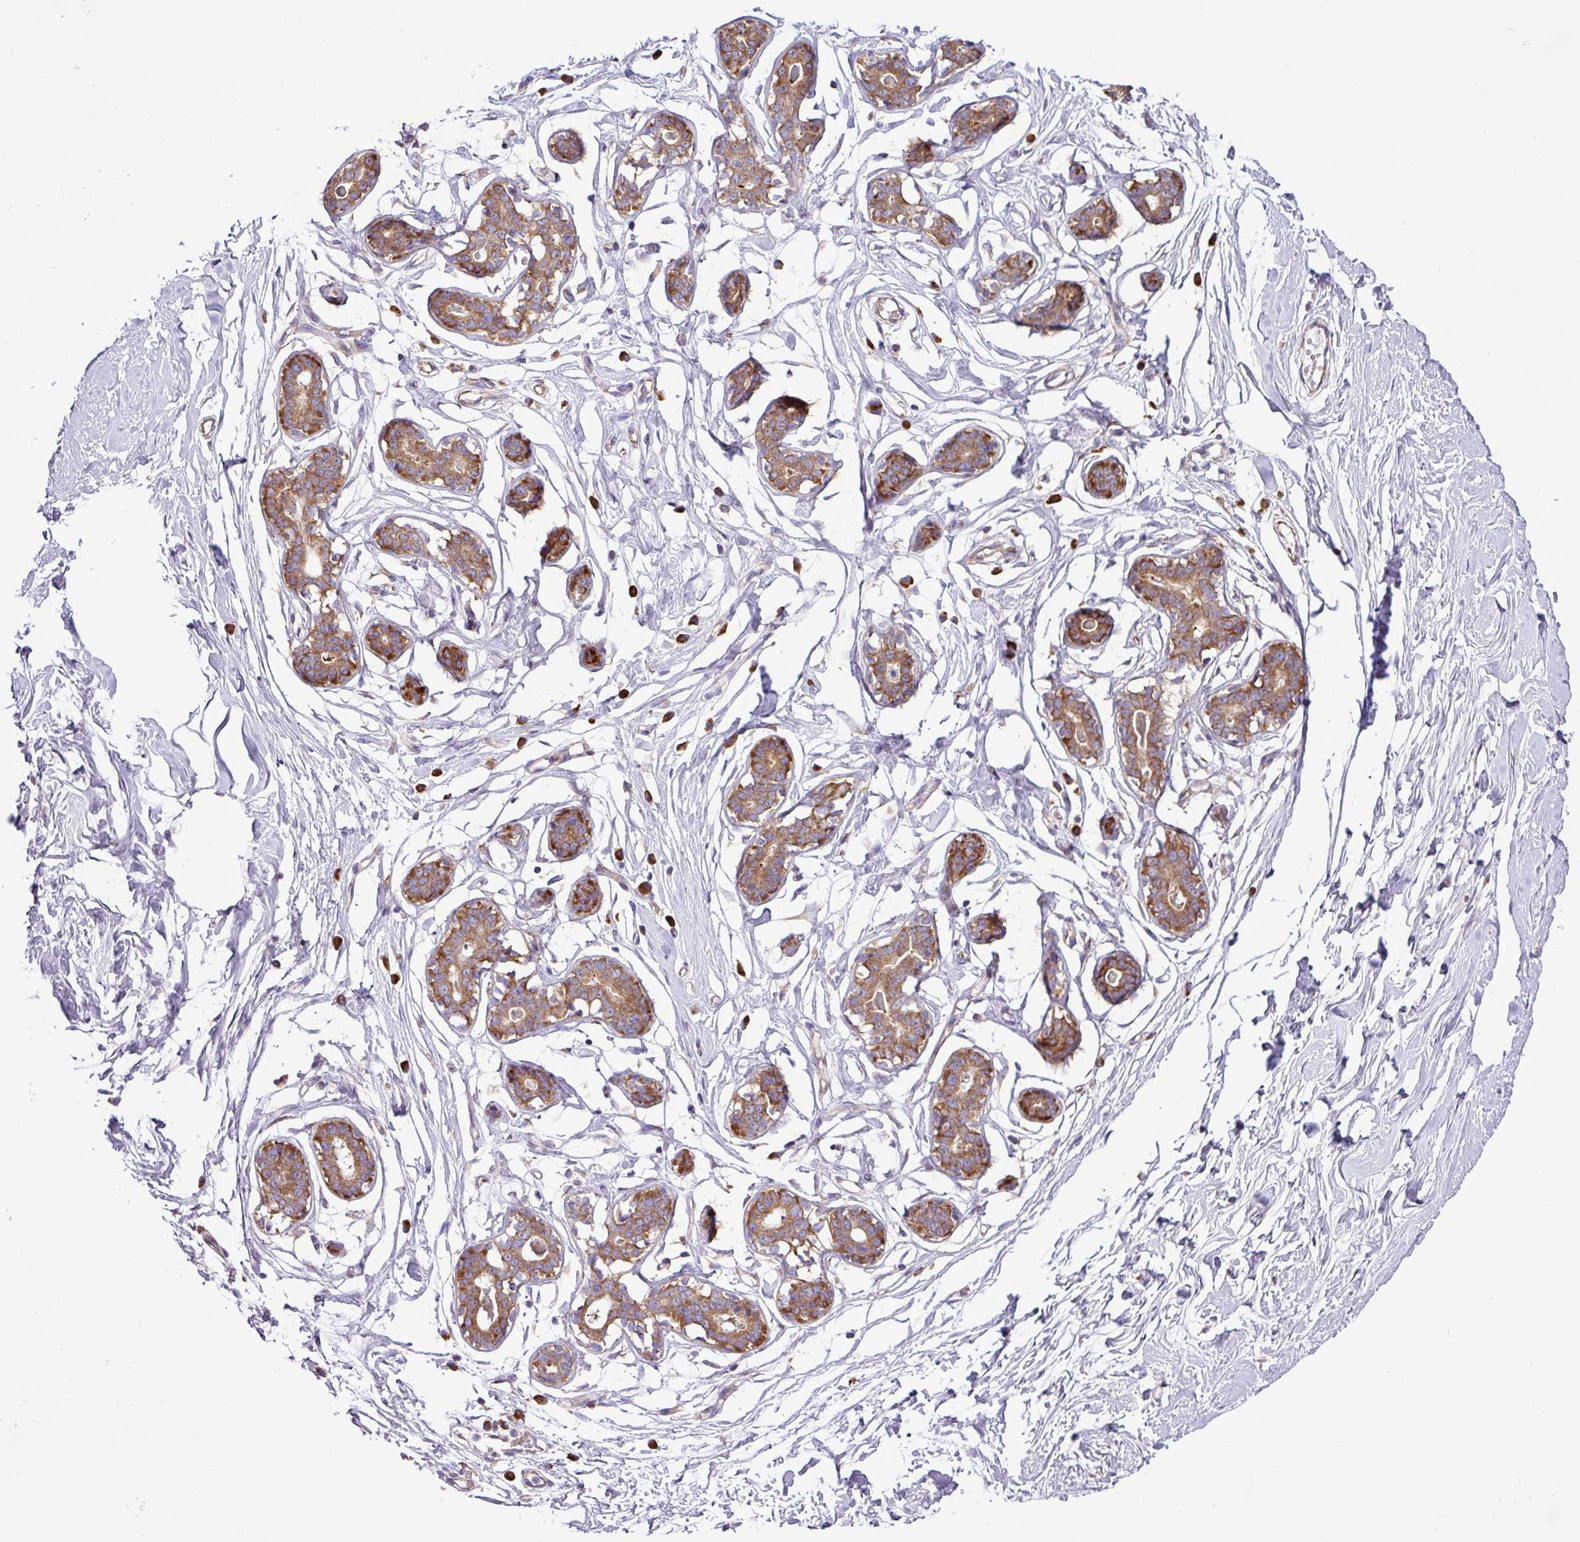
{"staining": {"intensity": "negative", "quantity": "none", "location": "none"}, "tissue": "breast", "cell_type": "Adipocytes", "image_type": "normal", "snomed": [{"axis": "morphology", "description": "Normal tissue, NOS"}, {"axis": "morphology", "description": "Adenoma, NOS"}, {"axis": "topography", "description": "Breast"}], "caption": "Adipocytes show no significant staining in normal breast.", "gene": "RPL13", "patient": {"sex": "female", "age": 23}}